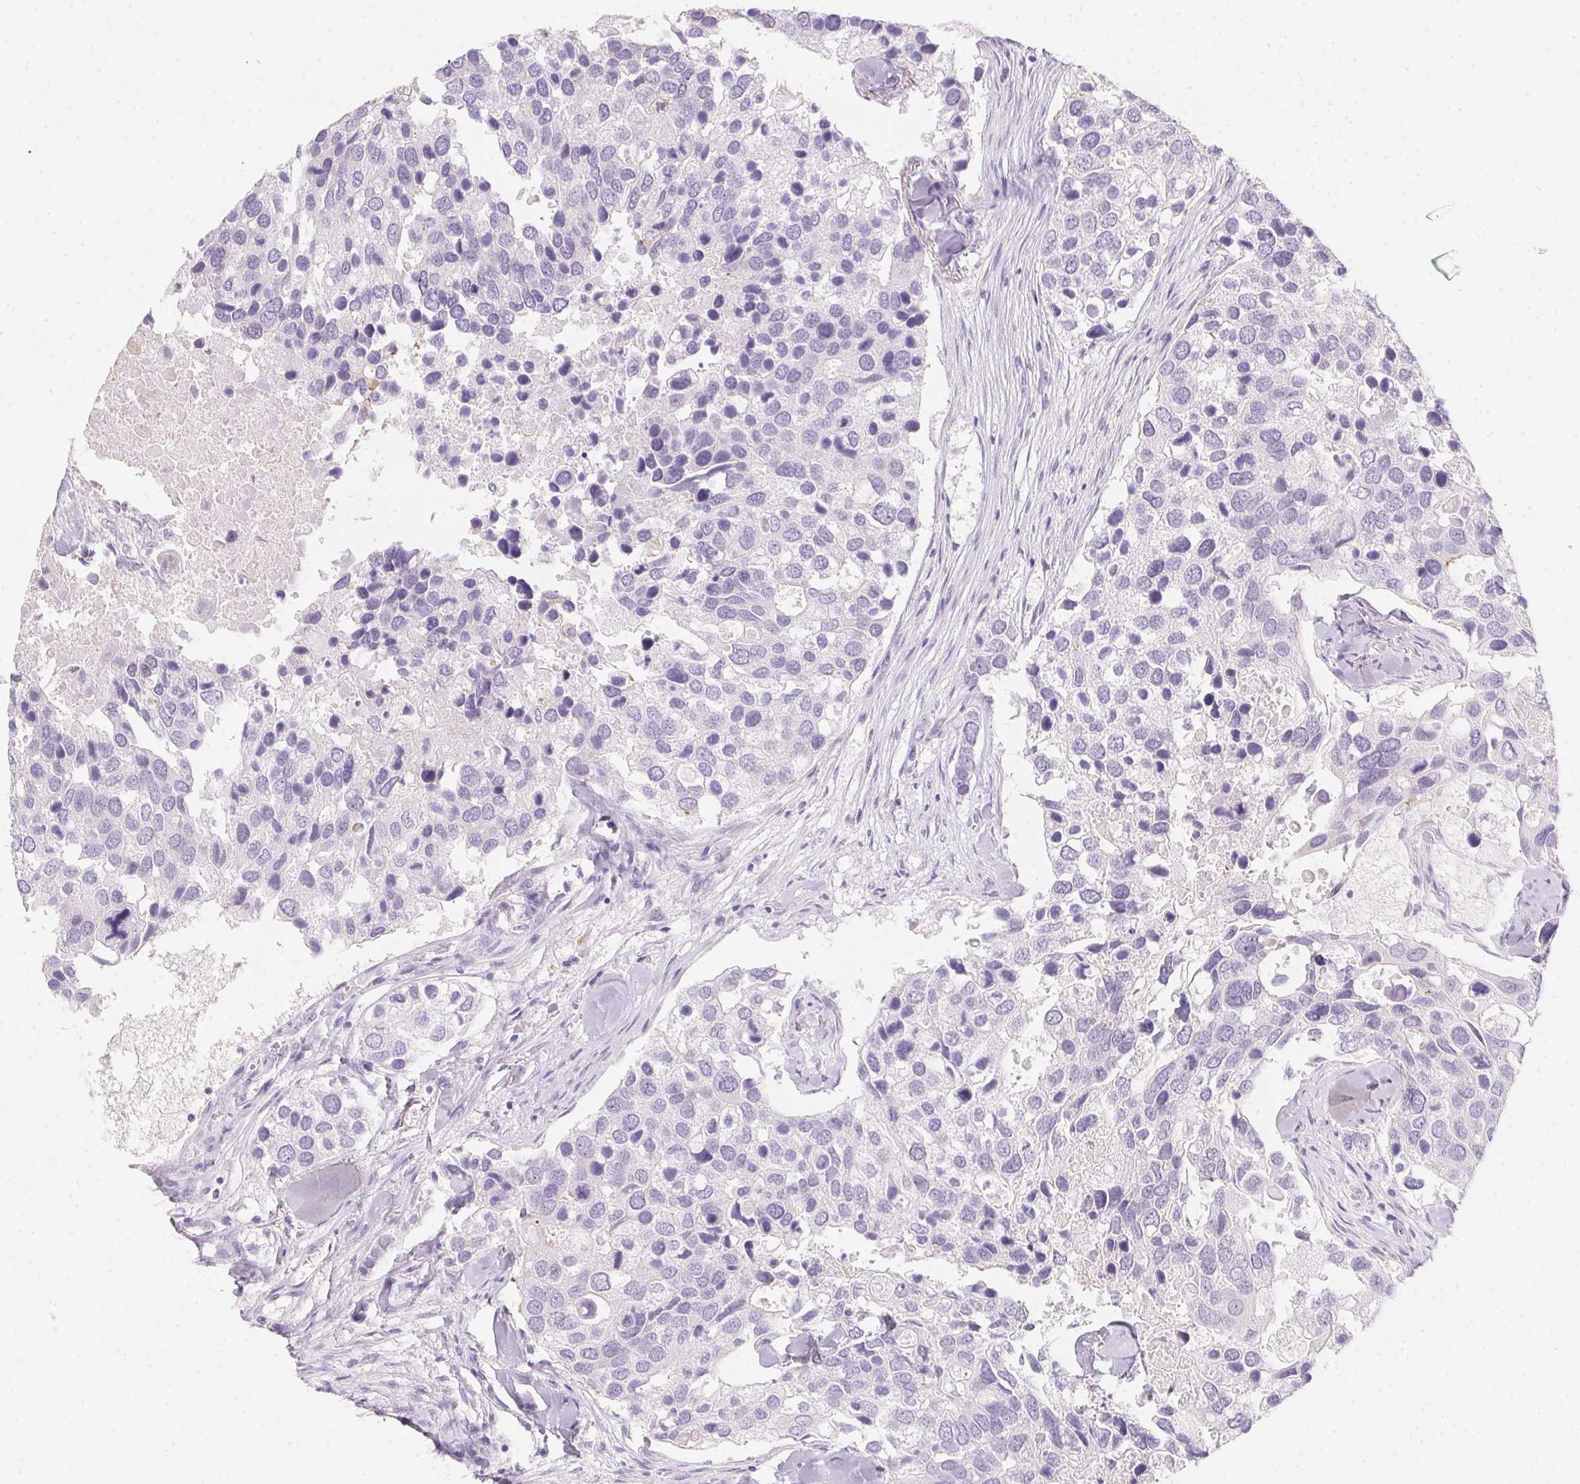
{"staining": {"intensity": "negative", "quantity": "none", "location": "none"}, "tissue": "breast cancer", "cell_type": "Tumor cells", "image_type": "cancer", "snomed": [{"axis": "morphology", "description": "Duct carcinoma"}, {"axis": "topography", "description": "Breast"}], "caption": "Immunohistochemical staining of breast intraductal carcinoma exhibits no significant positivity in tumor cells.", "gene": "MYL4", "patient": {"sex": "female", "age": 83}}